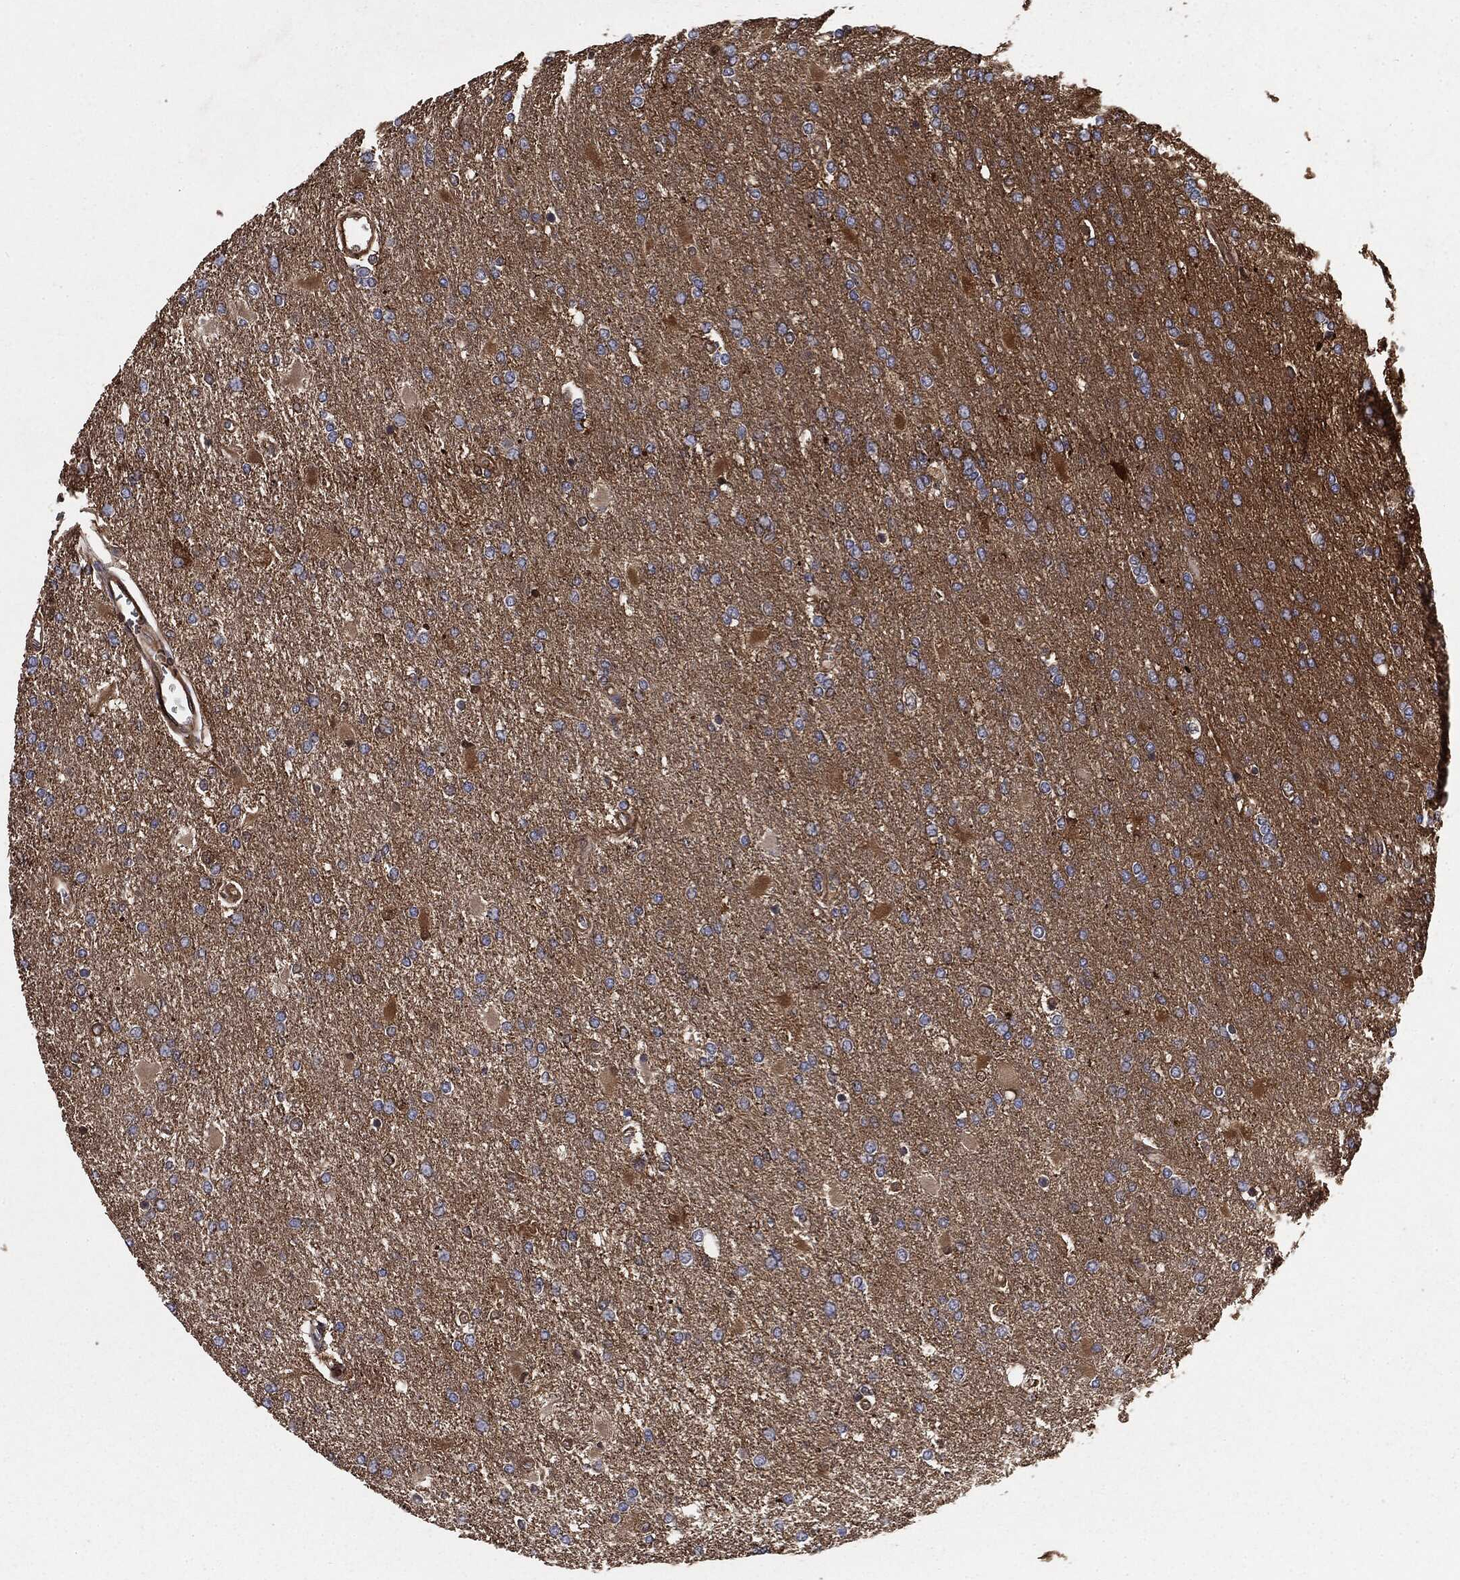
{"staining": {"intensity": "negative", "quantity": "none", "location": "none"}, "tissue": "glioma", "cell_type": "Tumor cells", "image_type": "cancer", "snomed": [{"axis": "morphology", "description": "Glioma, malignant, High grade"}, {"axis": "topography", "description": "Cerebral cortex"}], "caption": "High power microscopy micrograph of an immunohistochemistry (IHC) micrograph of glioma, revealing no significant staining in tumor cells. The staining was performed using DAB (3,3'-diaminobenzidine) to visualize the protein expression in brown, while the nuclei were stained in blue with hematoxylin (Magnification: 20x).", "gene": "GNB5", "patient": {"sex": "male", "age": 79}}